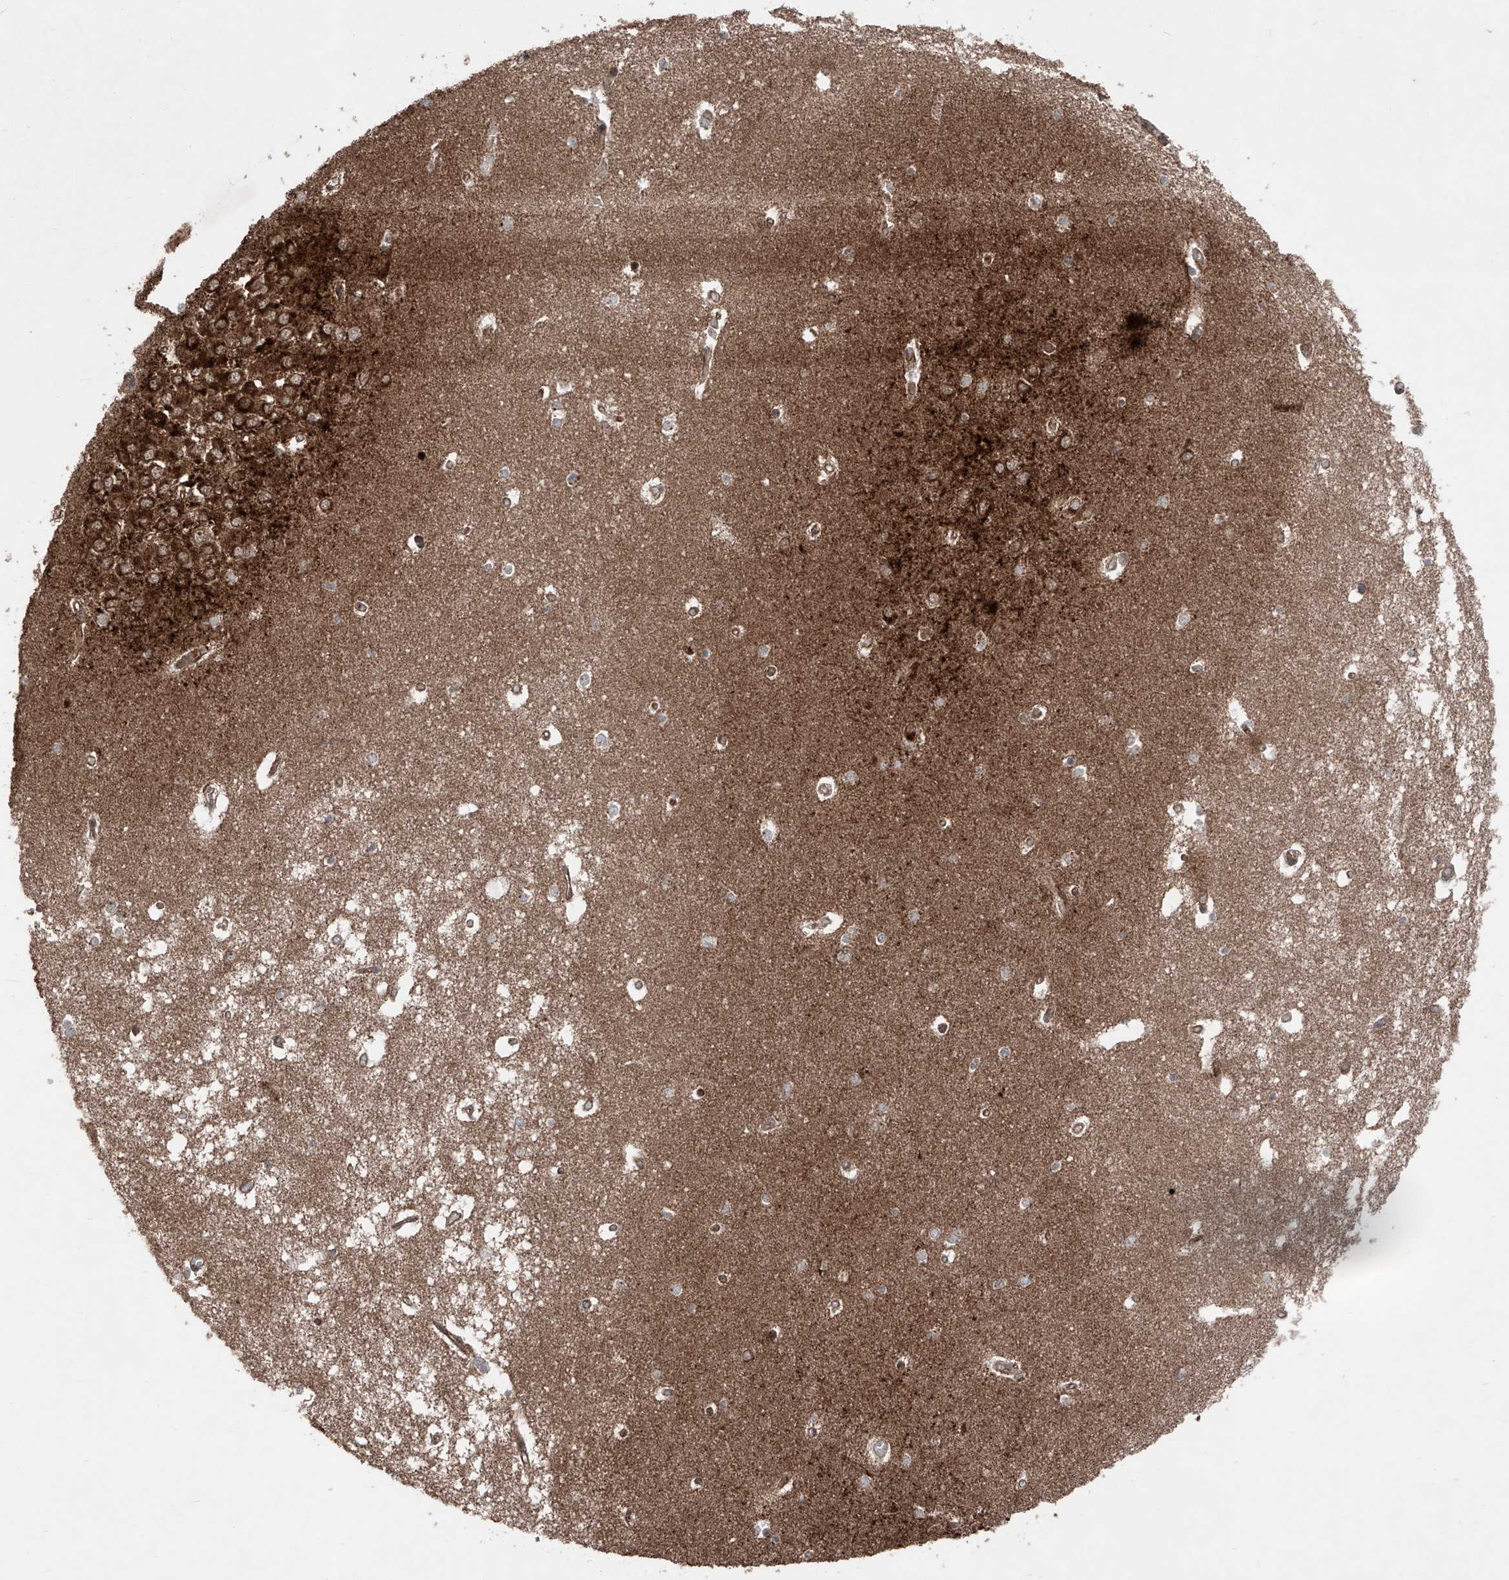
{"staining": {"intensity": "weak", "quantity": "<25%", "location": "cytoplasmic/membranous"}, "tissue": "hippocampus", "cell_type": "Glial cells", "image_type": "normal", "snomed": [{"axis": "morphology", "description": "Normal tissue, NOS"}, {"axis": "topography", "description": "Hippocampus"}], "caption": "An IHC histopathology image of unremarkable hippocampus is shown. There is no staining in glial cells of hippocampus. The staining is performed using DAB (3,3'-diaminobenzidine) brown chromogen with nuclei counter-stained in using hematoxylin.", "gene": "ZSCAN29", "patient": {"sex": "male", "age": 70}}